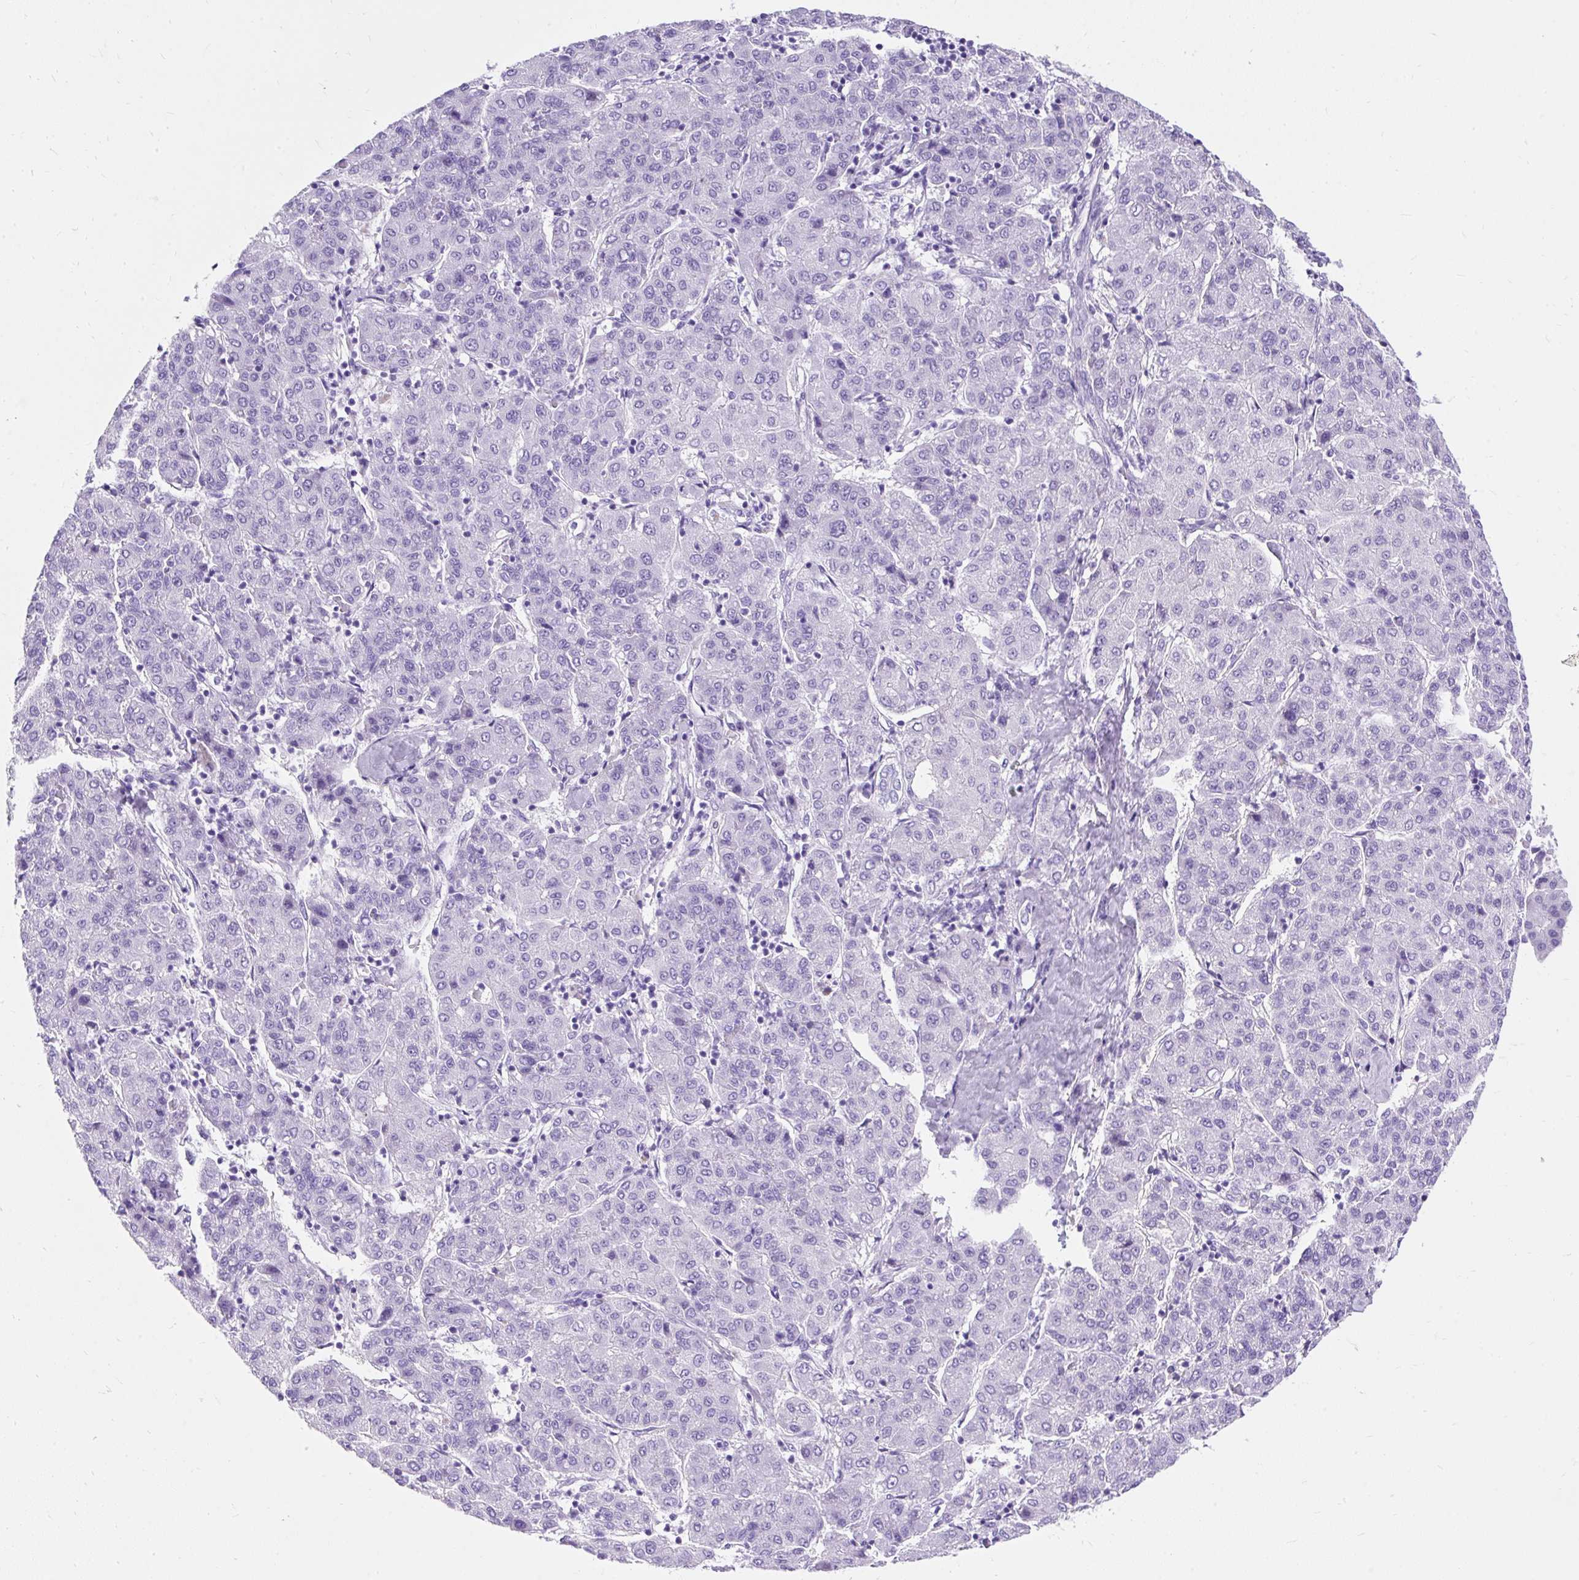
{"staining": {"intensity": "negative", "quantity": "none", "location": "none"}, "tissue": "liver cancer", "cell_type": "Tumor cells", "image_type": "cancer", "snomed": [{"axis": "morphology", "description": "Carcinoma, Hepatocellular, NOS"}, {"axis": "topography", "description": "Liver"}], "caption": "A histopathology image of liver cancer stained for a protein demonstrates no brown staining in tumor cells.", "gene": "PVALB", "patient": {"sex": "male", "age": 65}}